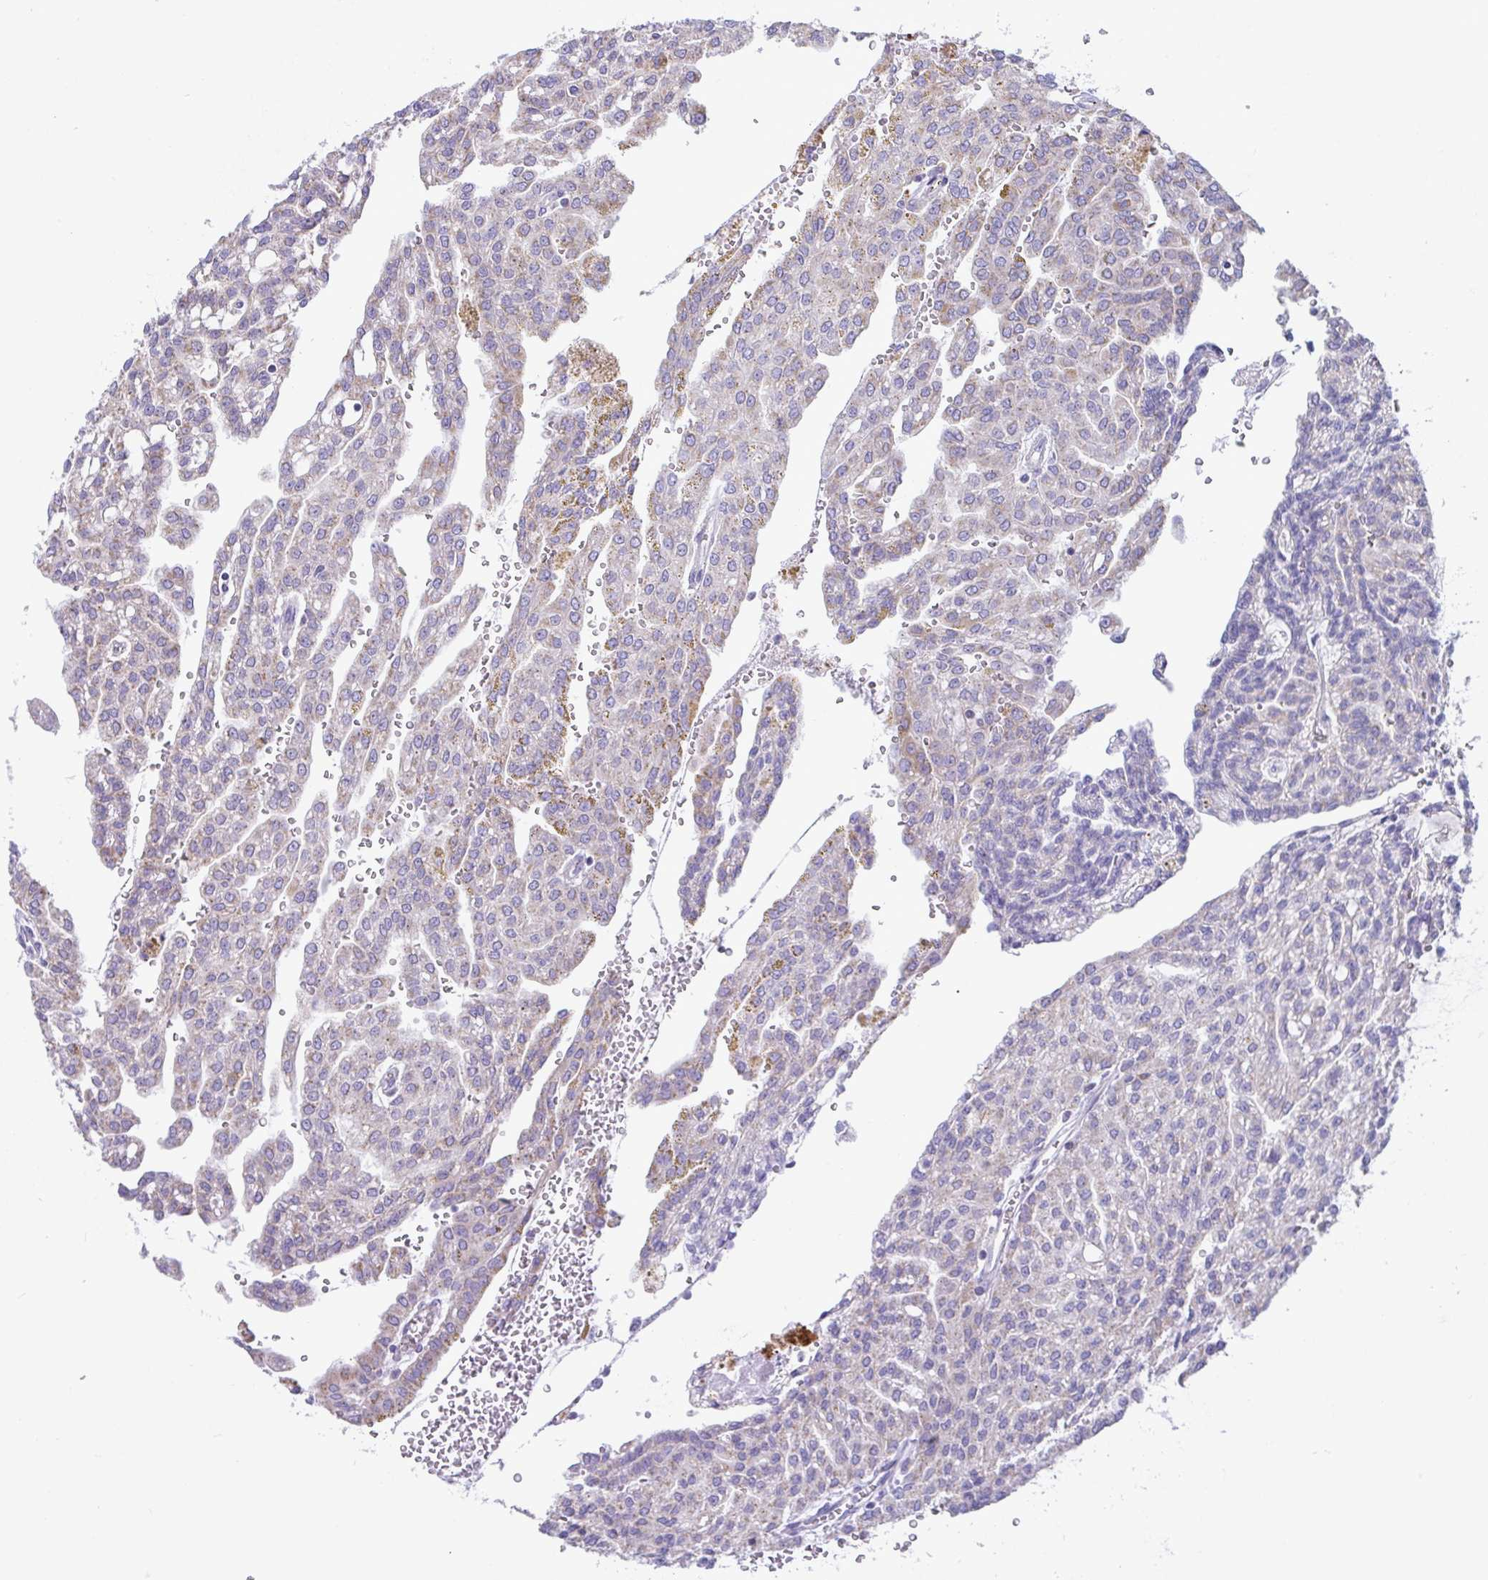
{"staining": {"intensity": "weak", "quantity": "25%-75%", "location": "cytoplasmic/membranous"}, "tissue": "renal cancer", "cell_type": "Tumor cells", "image_type": "cancer", "snomed": [{"axis": "morphology", "description": "Adenocarcinoma, NOS"}, {"axis": "topography", "description": "Kidney"}], "caption": "A high-resolution histopathology image shows immunohistochemistry (IHC) staining of adenocarcinoma (renal), which displays weak cytoplasmic/membranous expression in approximately 25%-75% of tumor cells. (DAB = brown stain, brightfield microscopy at high magnification).", "gene": "PLA2G12B", "patient": {"sex": "male", "age": 63}}